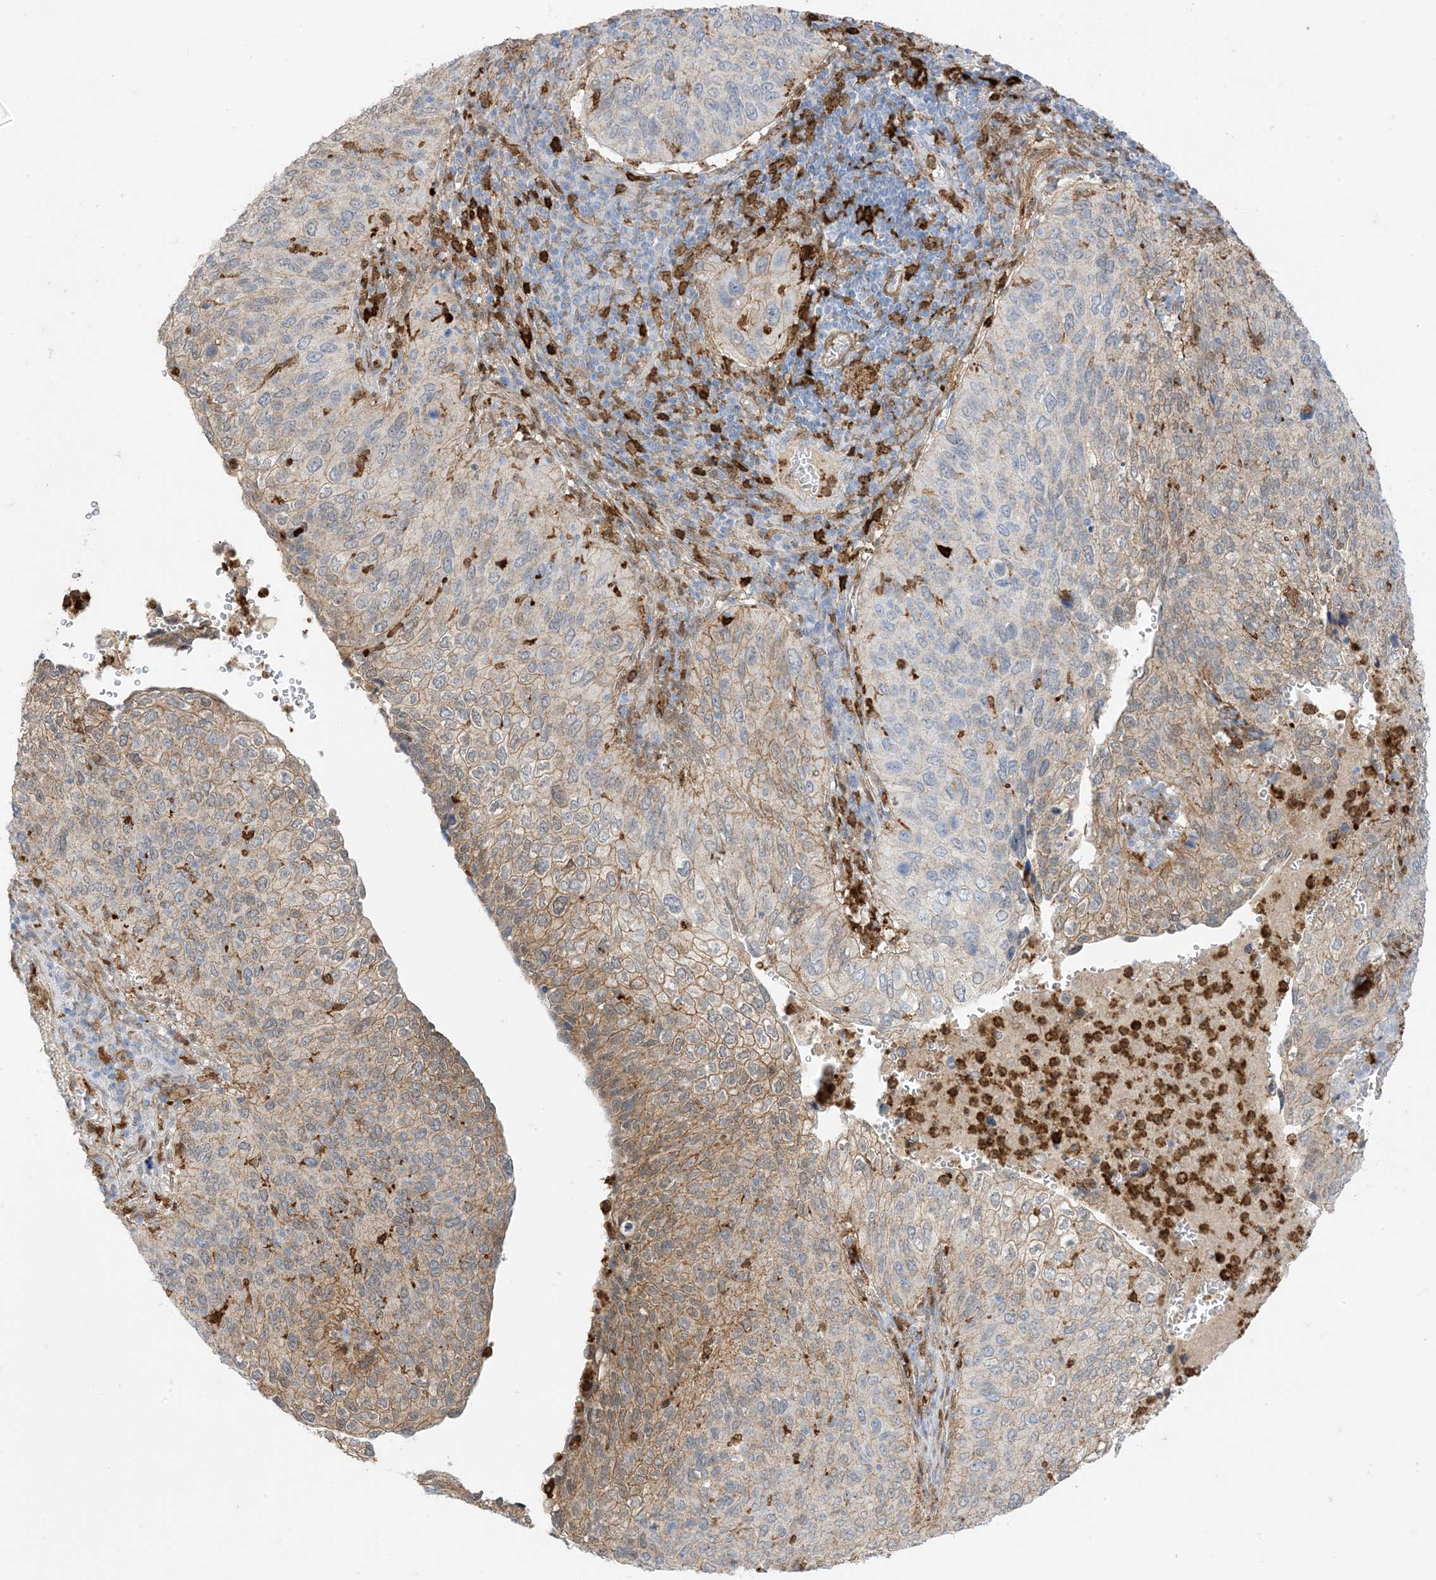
{"staining": {"intensity": "moderate", "quantity": "<25%", "location": "cytoplasmic/membranous"}, "tissue": "cervical cancer", "cell_type": "Tumor cells", "image_type": "cancer", "snomed": [{"axis": "morphology", "description": "Squamous cell carcinoma, NOS"}, {"axis": "topography", "description": "Cervix"}], "caption": "Immunohistochemical staining of human cervical cancer (squamous cell carcinoma) exhibits low levels of moderate cytoplasmic/membranous protein expression in approximately <25% of tumor cells.", "gene": "GSN", "patient": {"sex": "female", "age": 38}}